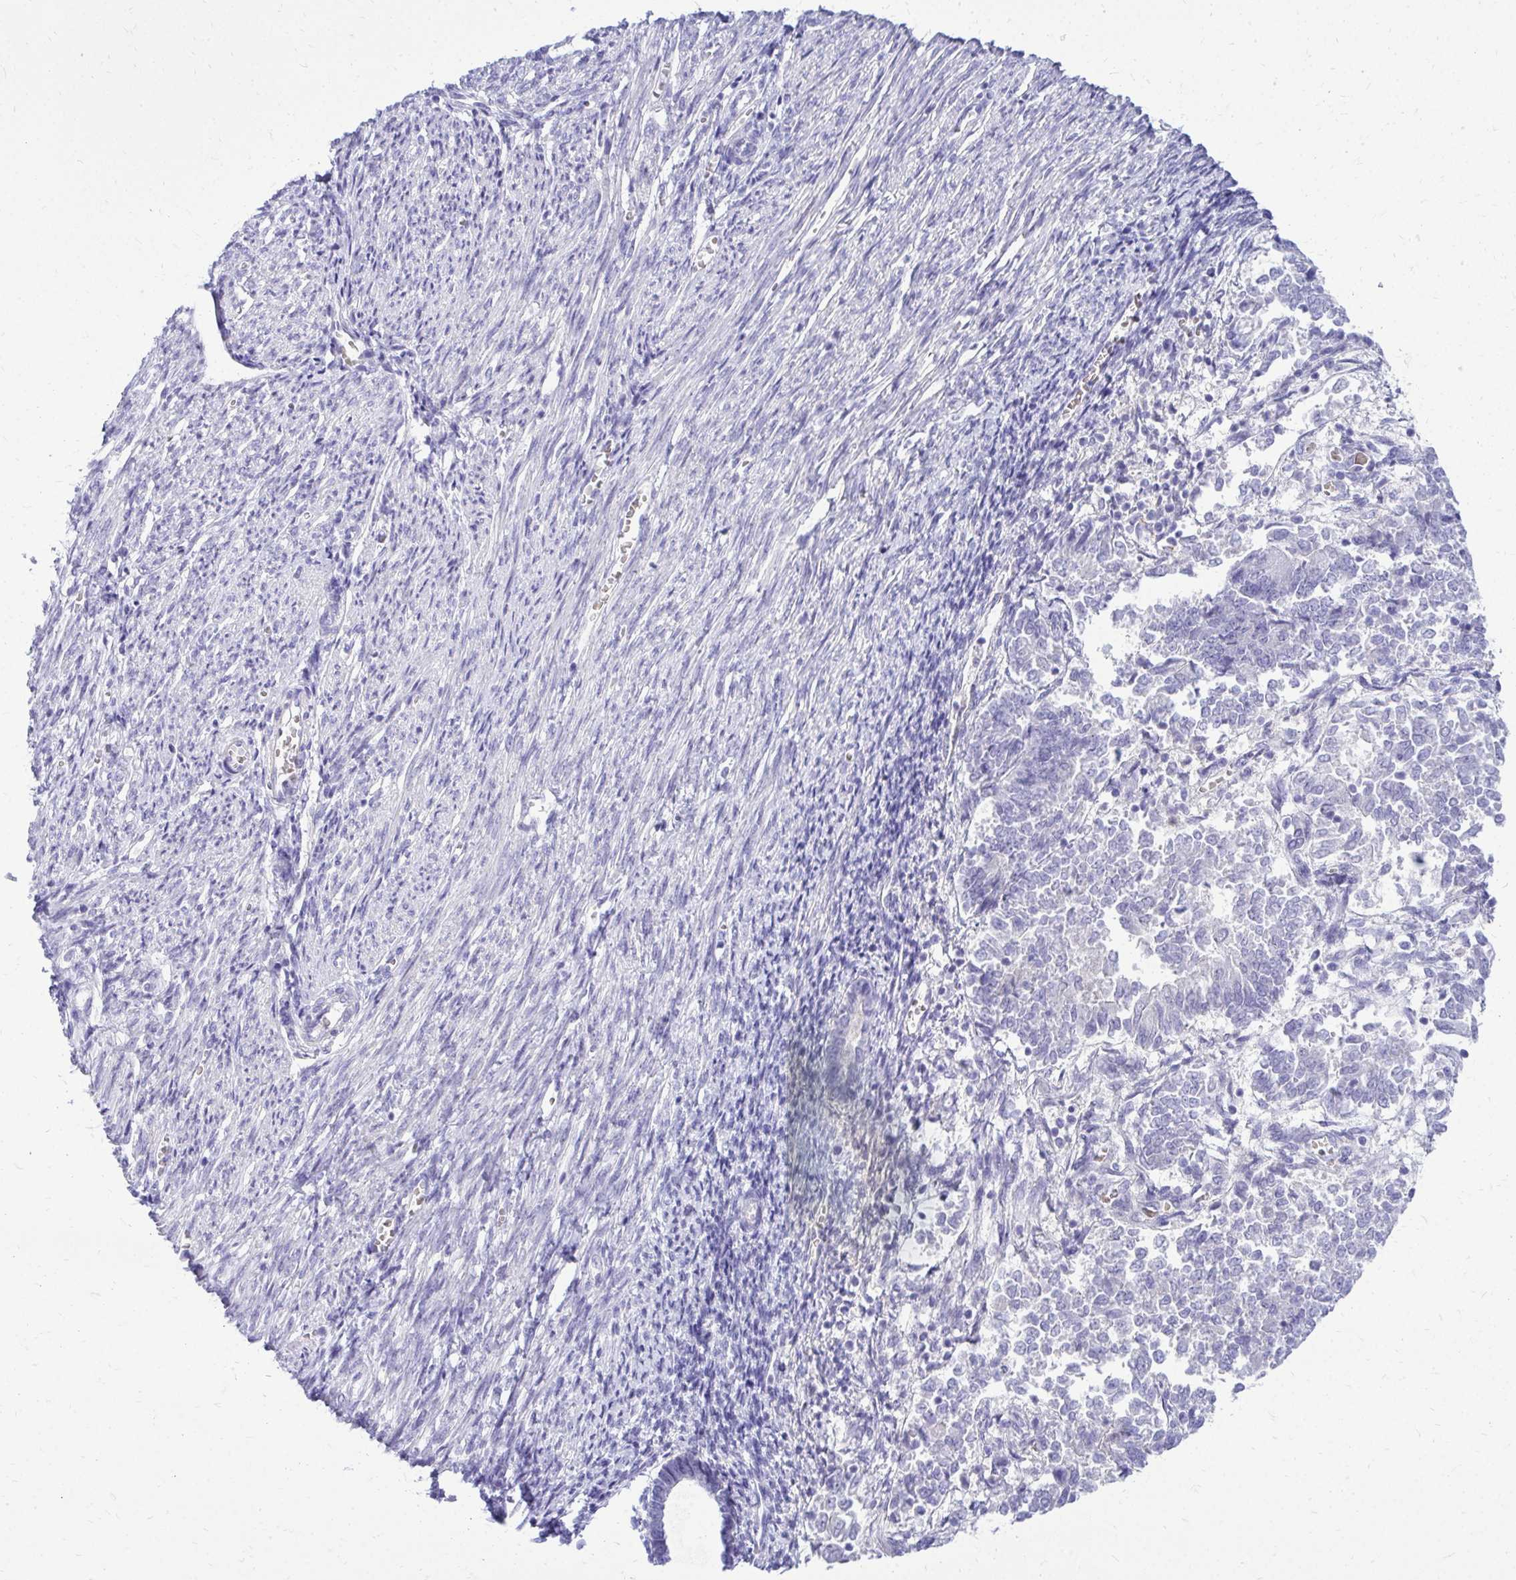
{"staining": {"intensity": "negative", "quantity": "none", "location": "none"}, "tissue": "endometrial cancer", "cell_type": "Tumor cells", "image_type": "cancer", "snomed": [{"axis": "morphology", "description": "Adenocarcinoma, NOS"}, {"axis": "topography", "description": "Endometrium"}], "caption": "Tumor cells show no significant positivity in endometrial cancer.", "gene": "ZSWIM9", "patient": {"sex": "female", "age": 65}}